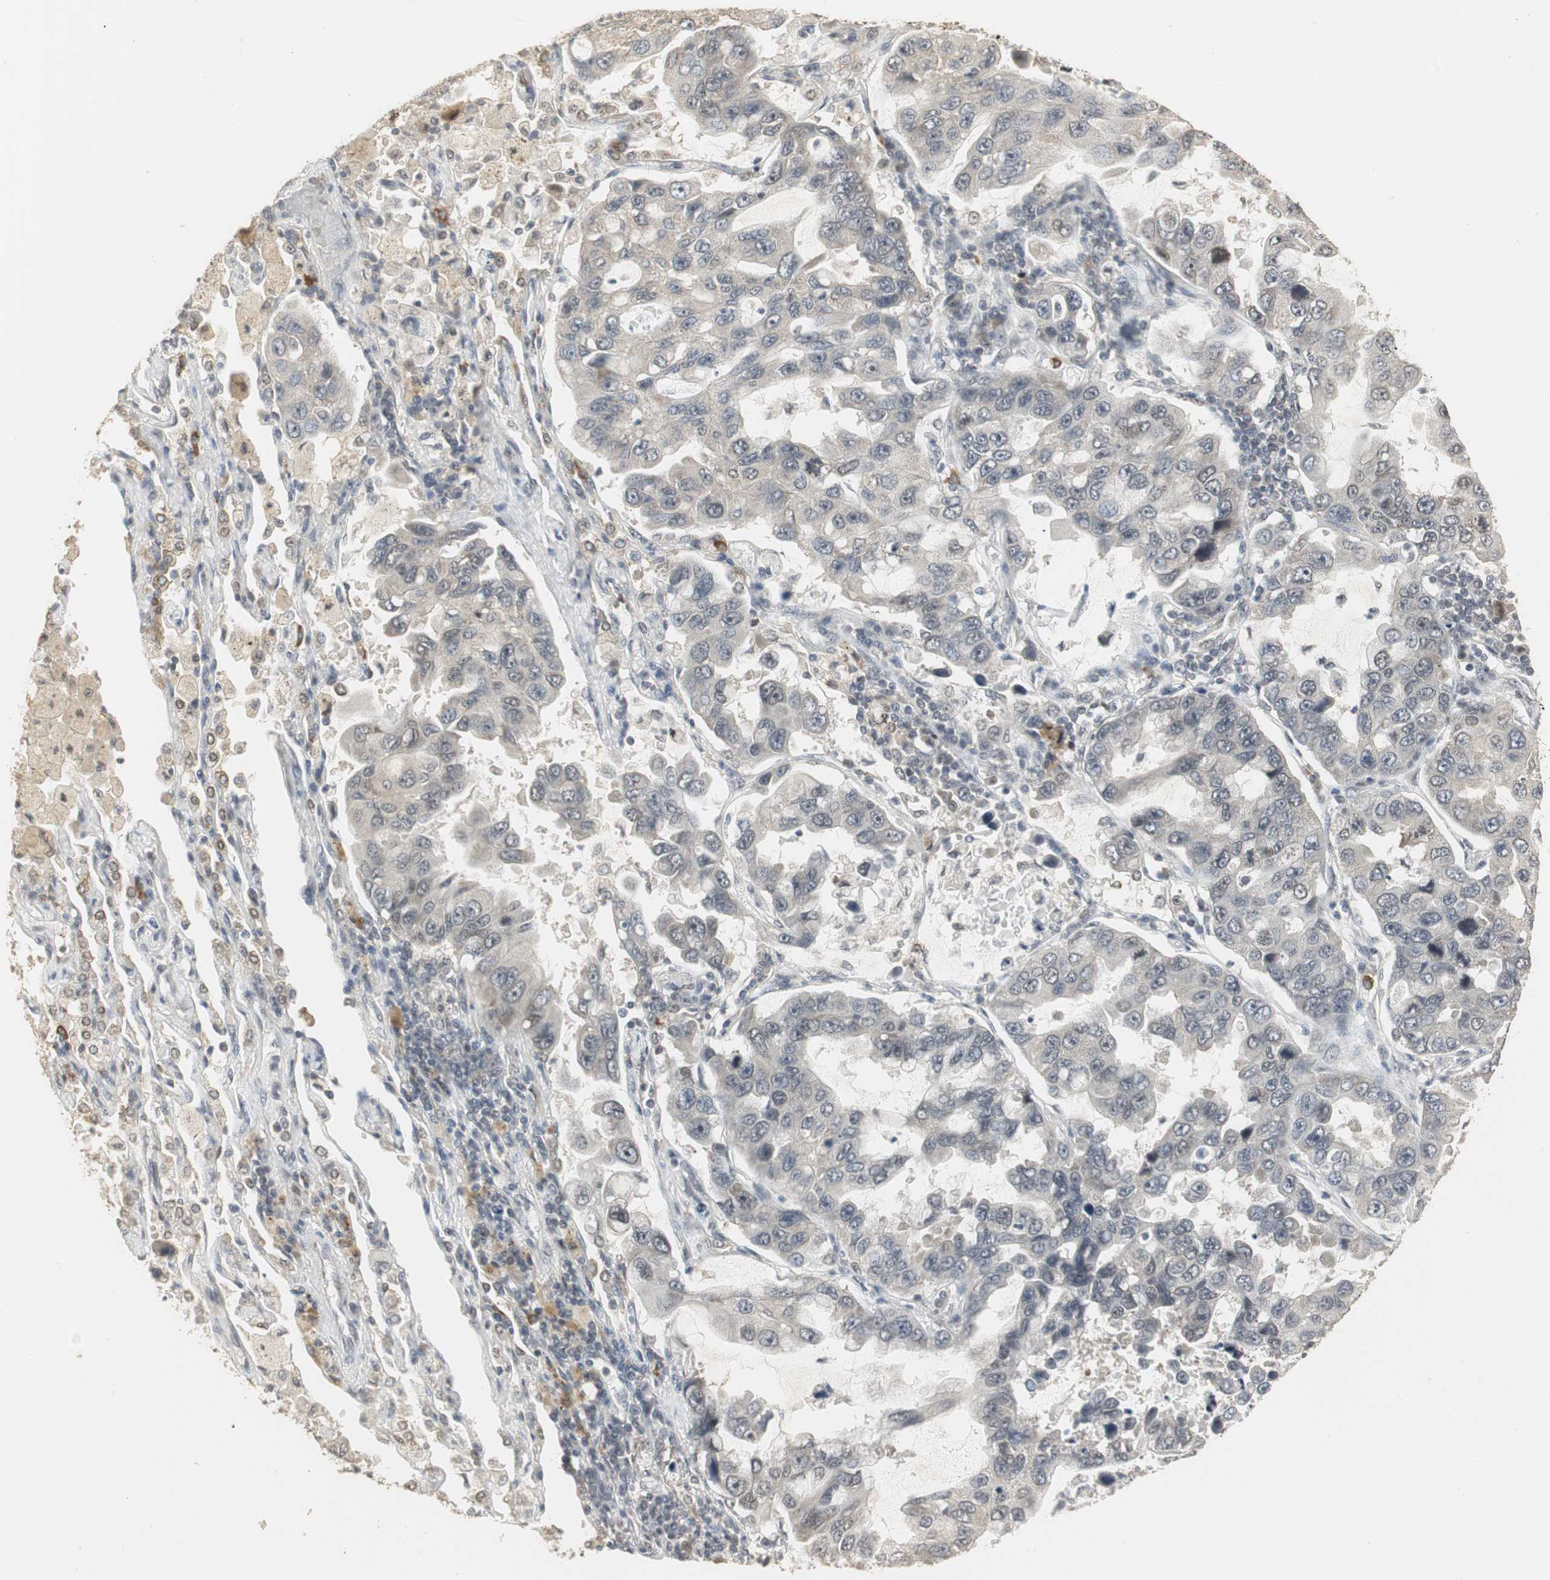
{"staining": {"intensity": "weak", "quantity": "<25%", "location": "cytoplasmic/membranous"}, "tissue": "lung cancer", "cell_type": "Tumor cells", "image_type": "cancer", "snomed": [{"axis": "morphology", "description": "Adenocarcinoma, NOS"}, {"axis": "topography", "description": "Lung"}], "caption": "Human lung cancer stained for a protein using IHC exhibits no positivity in tumor cells.", "gene": "ELOA", "patient": {"sex": "male", "age": 64}}